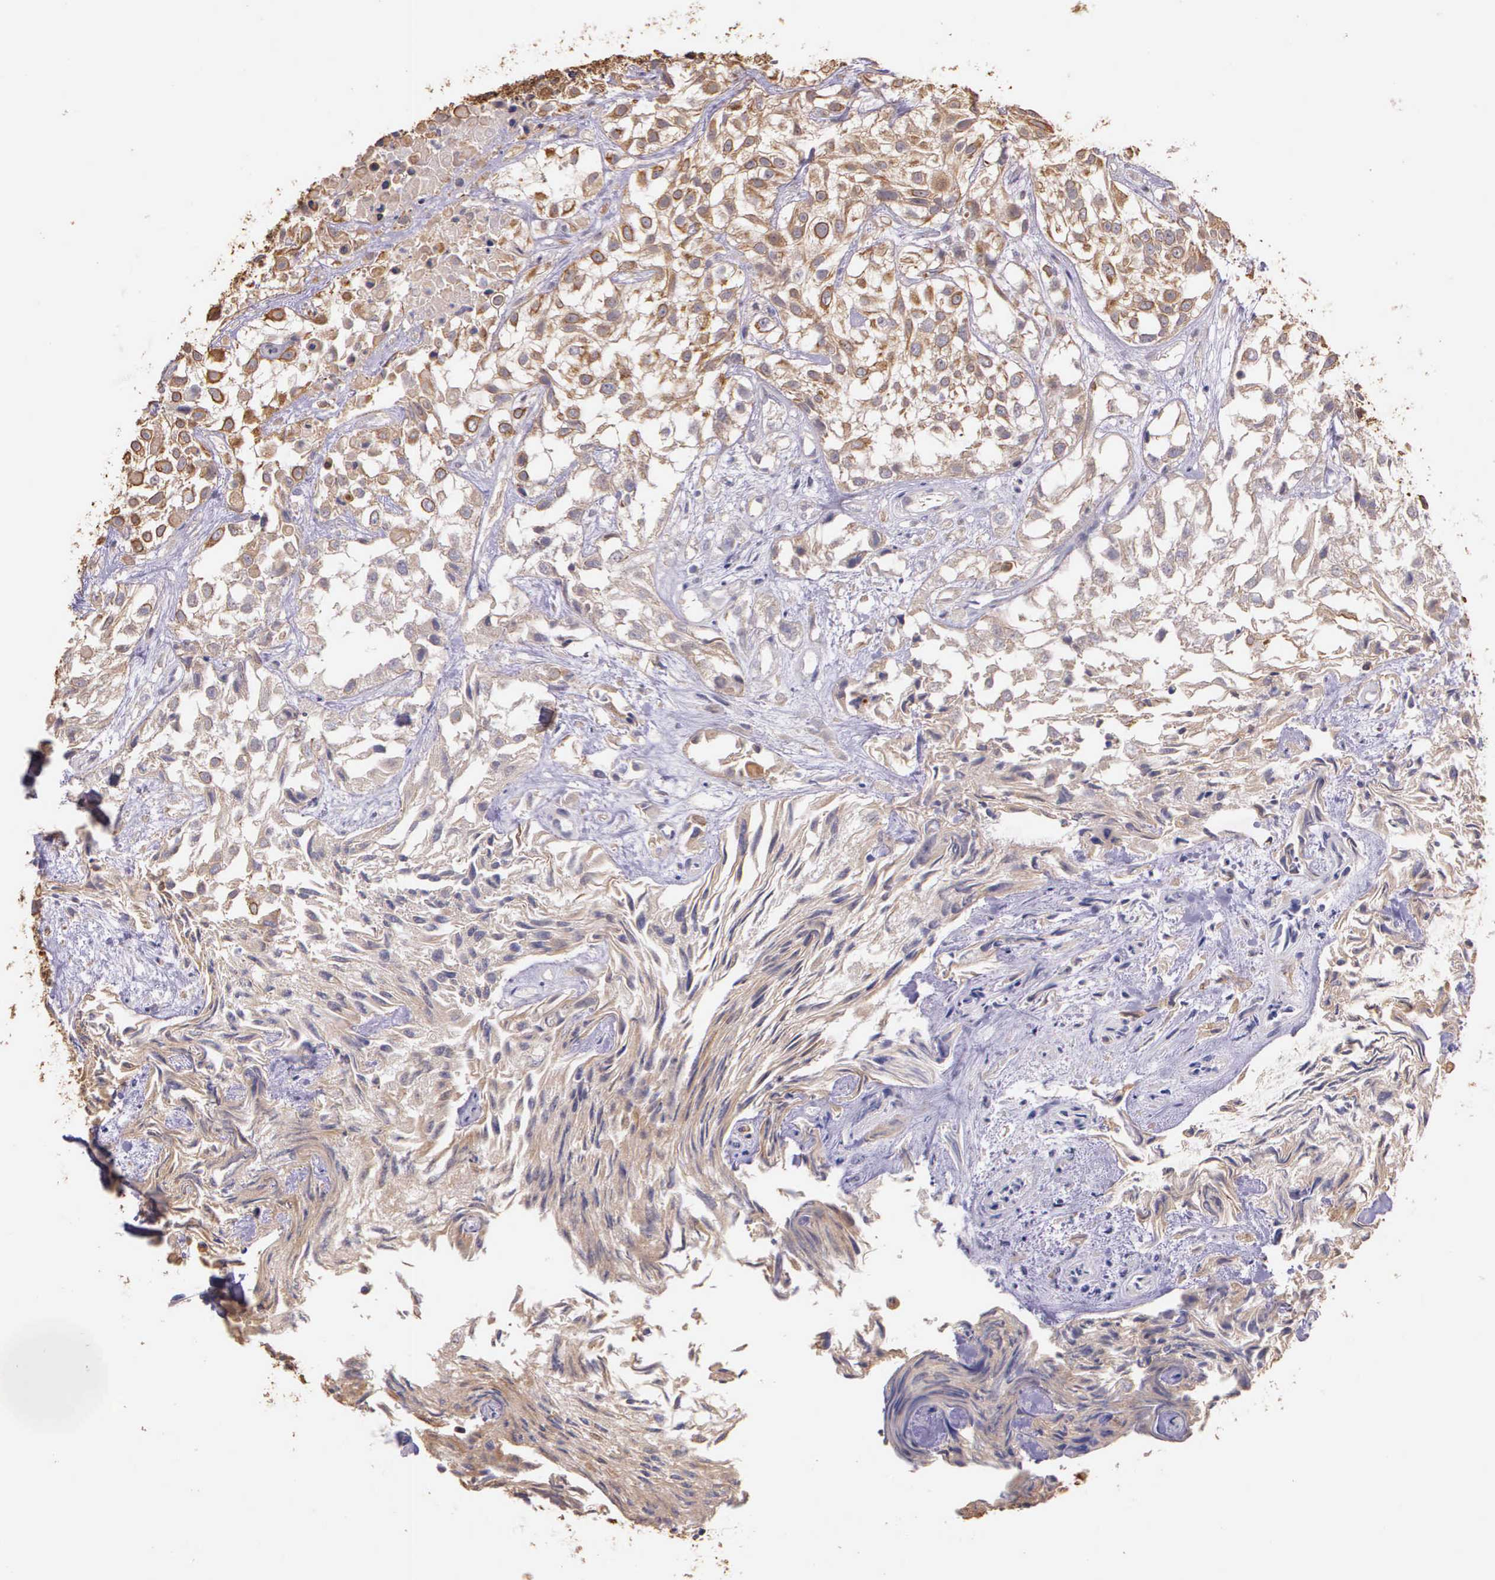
{"staining": {"intensity": "weak", "quantity": "25%-75%", "location": "cytoplasmic/membranous"}, "tissue": "urothelial cancer", "cell_type": "Tumor cells", "image_type": "cancer", "snomed": [{"axis": "morphology", "description": "Urothelial carcinoma, High grade"}, {"axis": "topography", "description": "Urinary bladder"}], "caption": "A high-resolution micrograph shows immunohistochemistry staining of urothelial cancer, which exhibits weak cytoplasmic/membranous expression in approximately 25%-75% of tumor cells.", "gene": "IGBP1", "patient": {"sex": "male", "age": 56}}